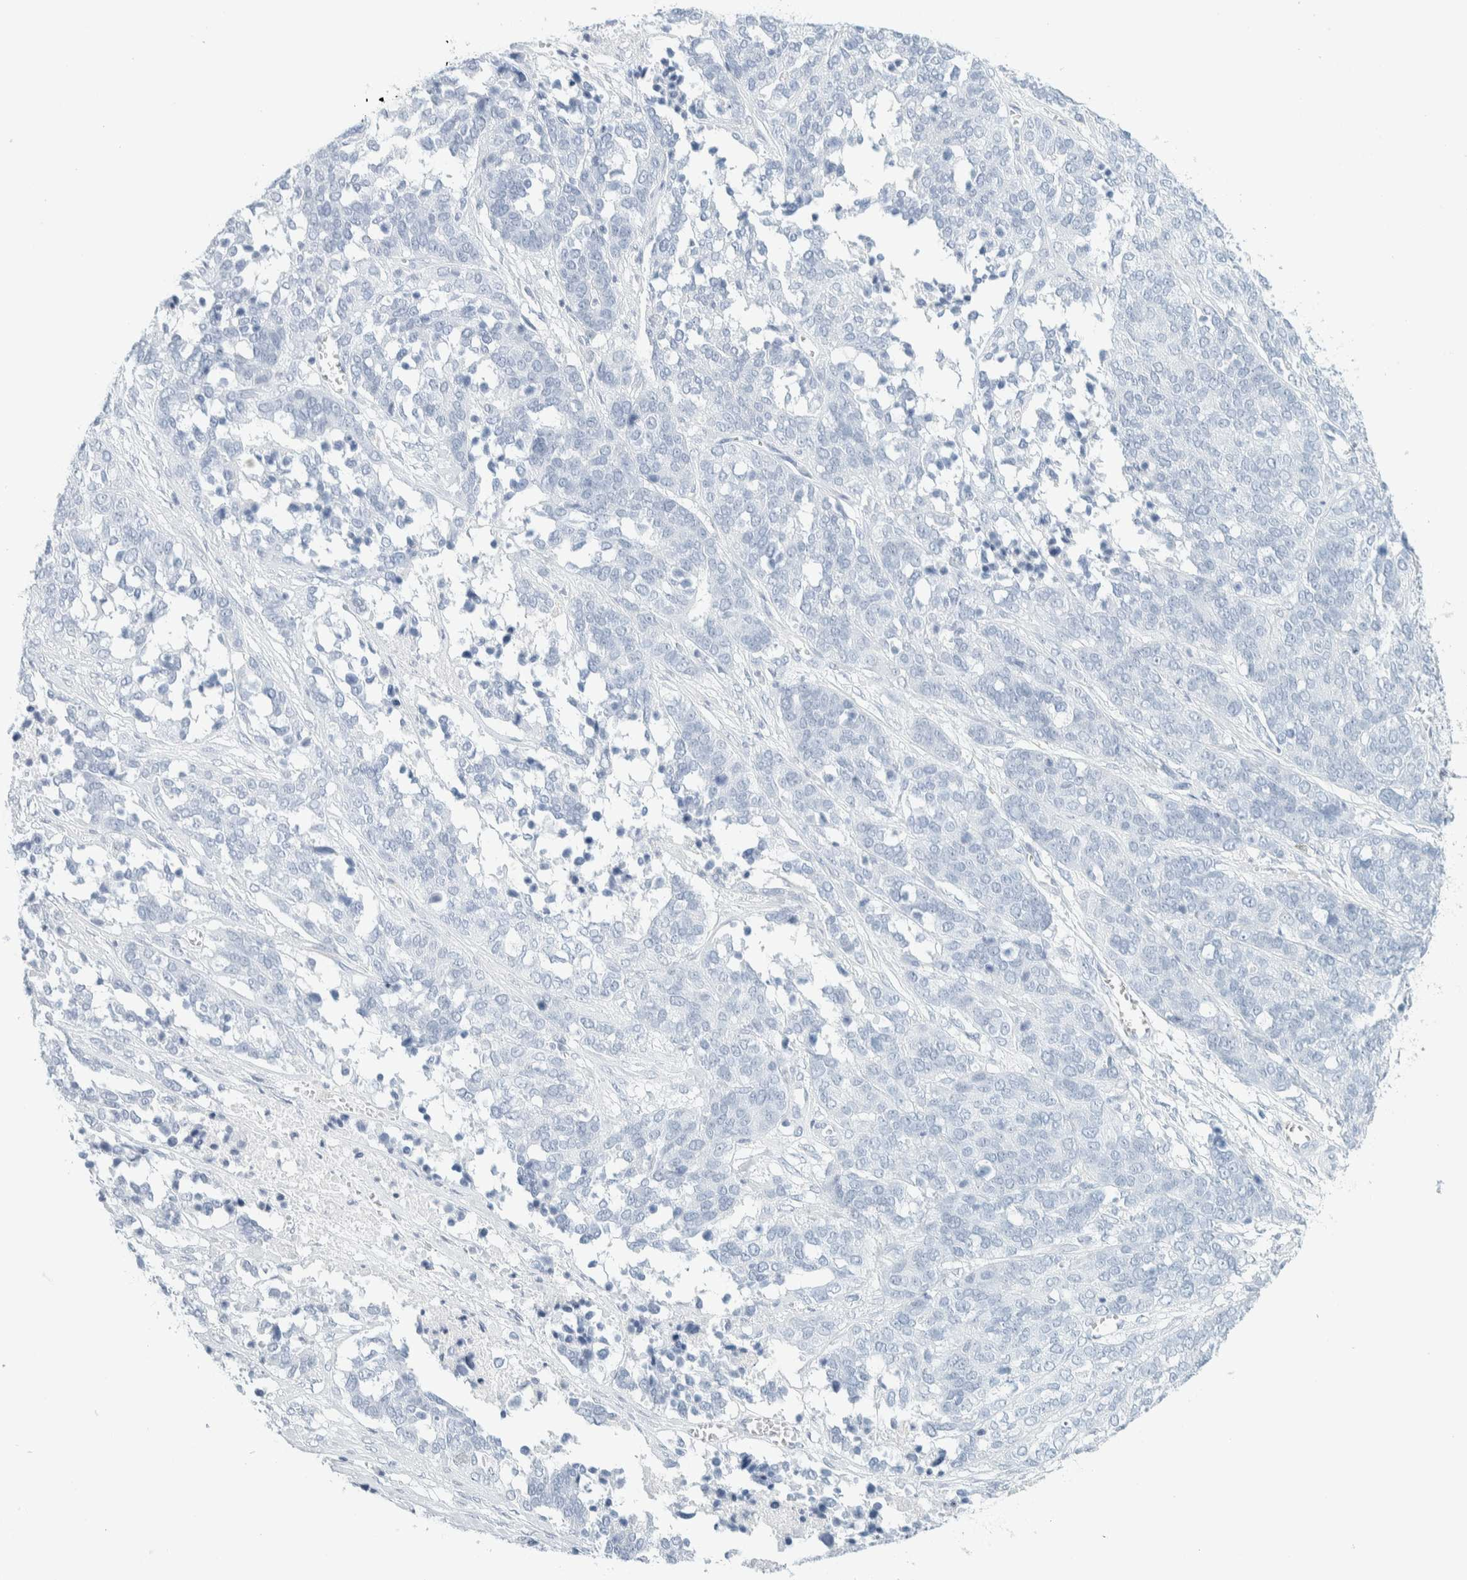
{"staining": {"intensity": "negative", "quantity": "none", "location": "none"}, "tissue": "ovarian cancer", "cell_type": "Tumor cells", "image_type": "cancer", "snomed": [{"axis": "morphology", "description": "Cystadenocarcinoma, serous, NOS"}, {"axis": "topography", "description": "Ovary"}], "caption": "High power microscopy image of an immunohistochemistry histopathology image of ovarian cancer, revealing no significant staining in tumor cells.", "gene": "ATCAY", "patient": {"sex": "female", "age": 44}}